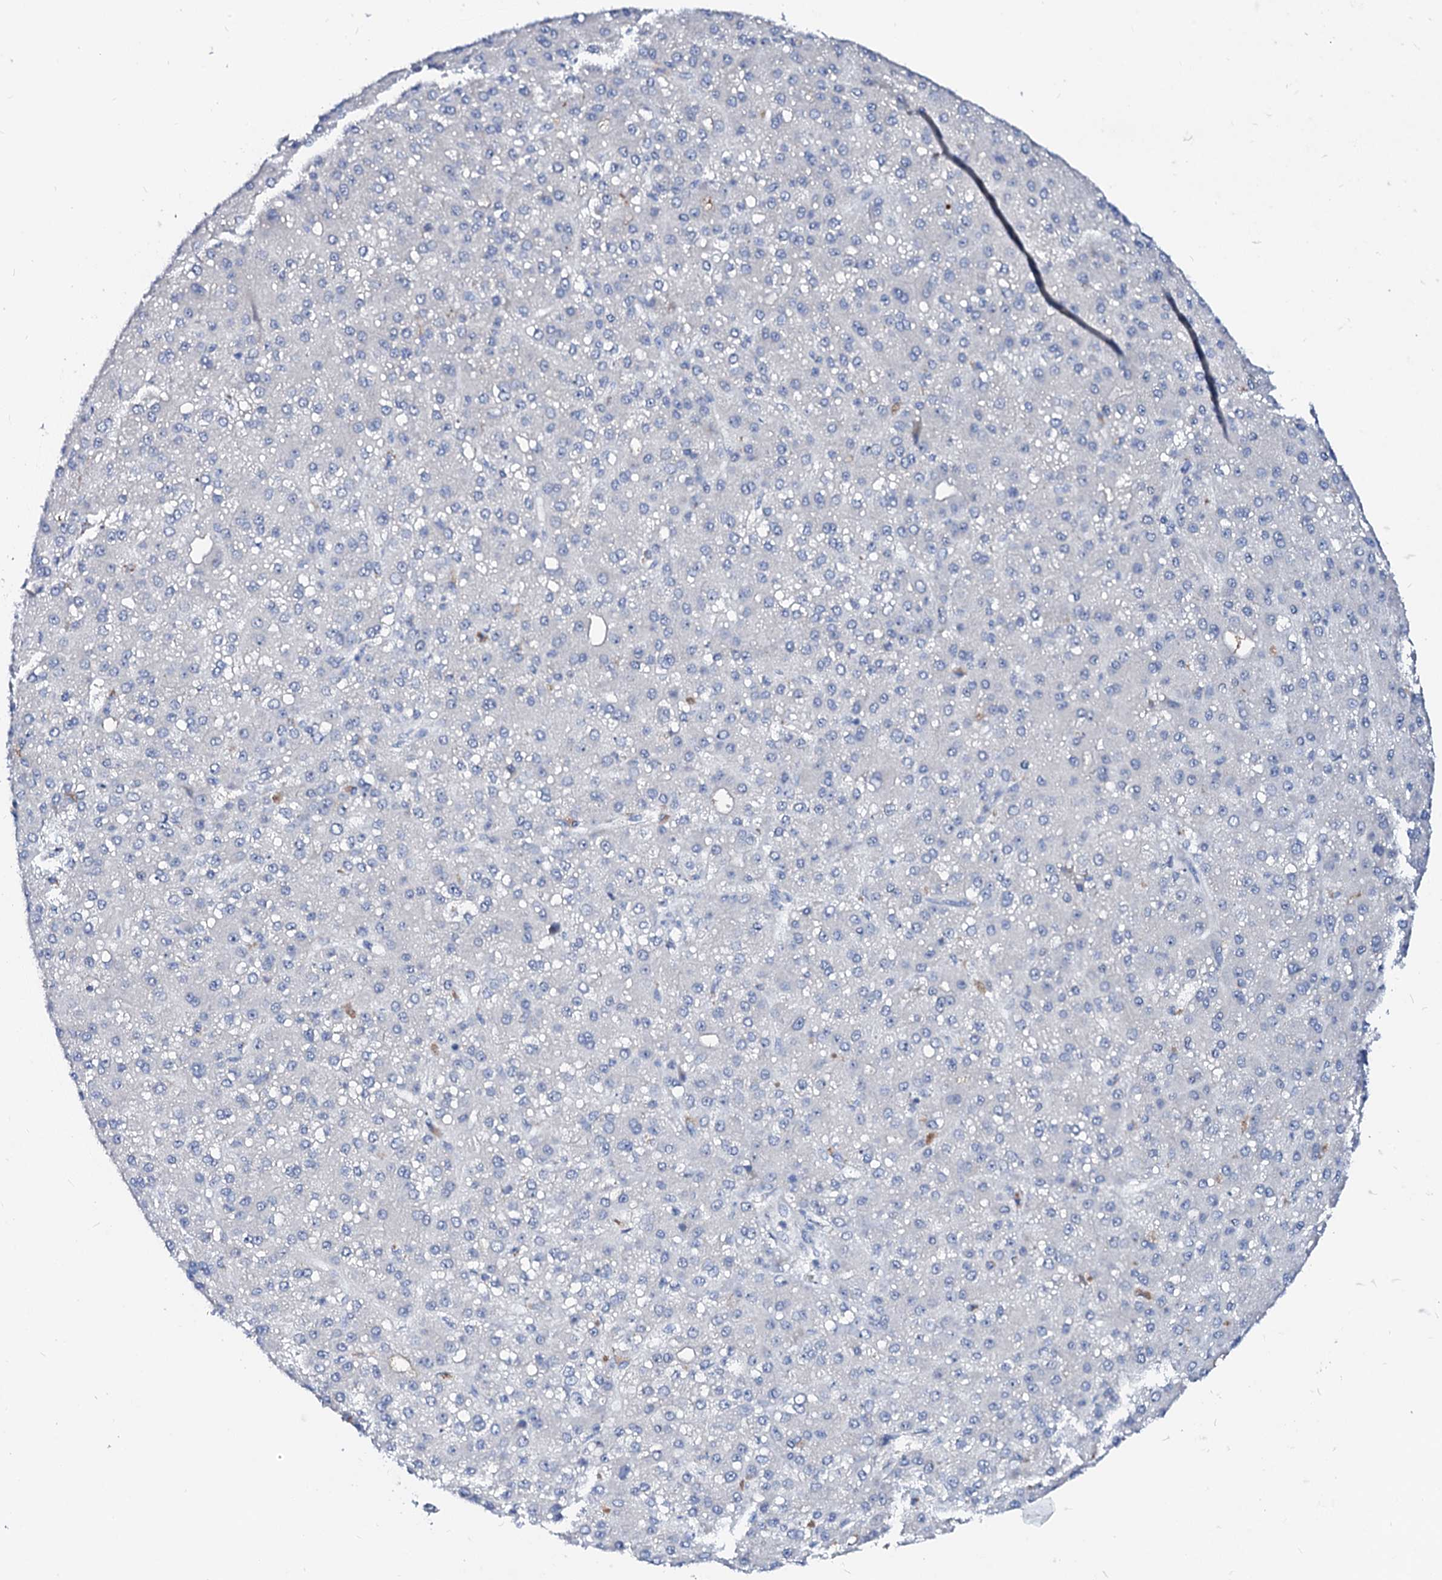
{"staining": {"intensity": "negative", "quantity": "none", "location": "none"}, "tissue": "liver cancer", "cell_type": "Tumor cells", "image_type": "cancer", "snomed": [{"axis": "morphology", "description": "Carcinoma, Hepatocellular, NOS"}, {"axis": "topography", "description": "Liver"}], "caption": "DAB immunohistochemical staining of human liver hepatocellular carcinoma displays no significant expression in tumor cells.", "gene": "BTBD16", "patient": {"sex": "male", "age": 67}}